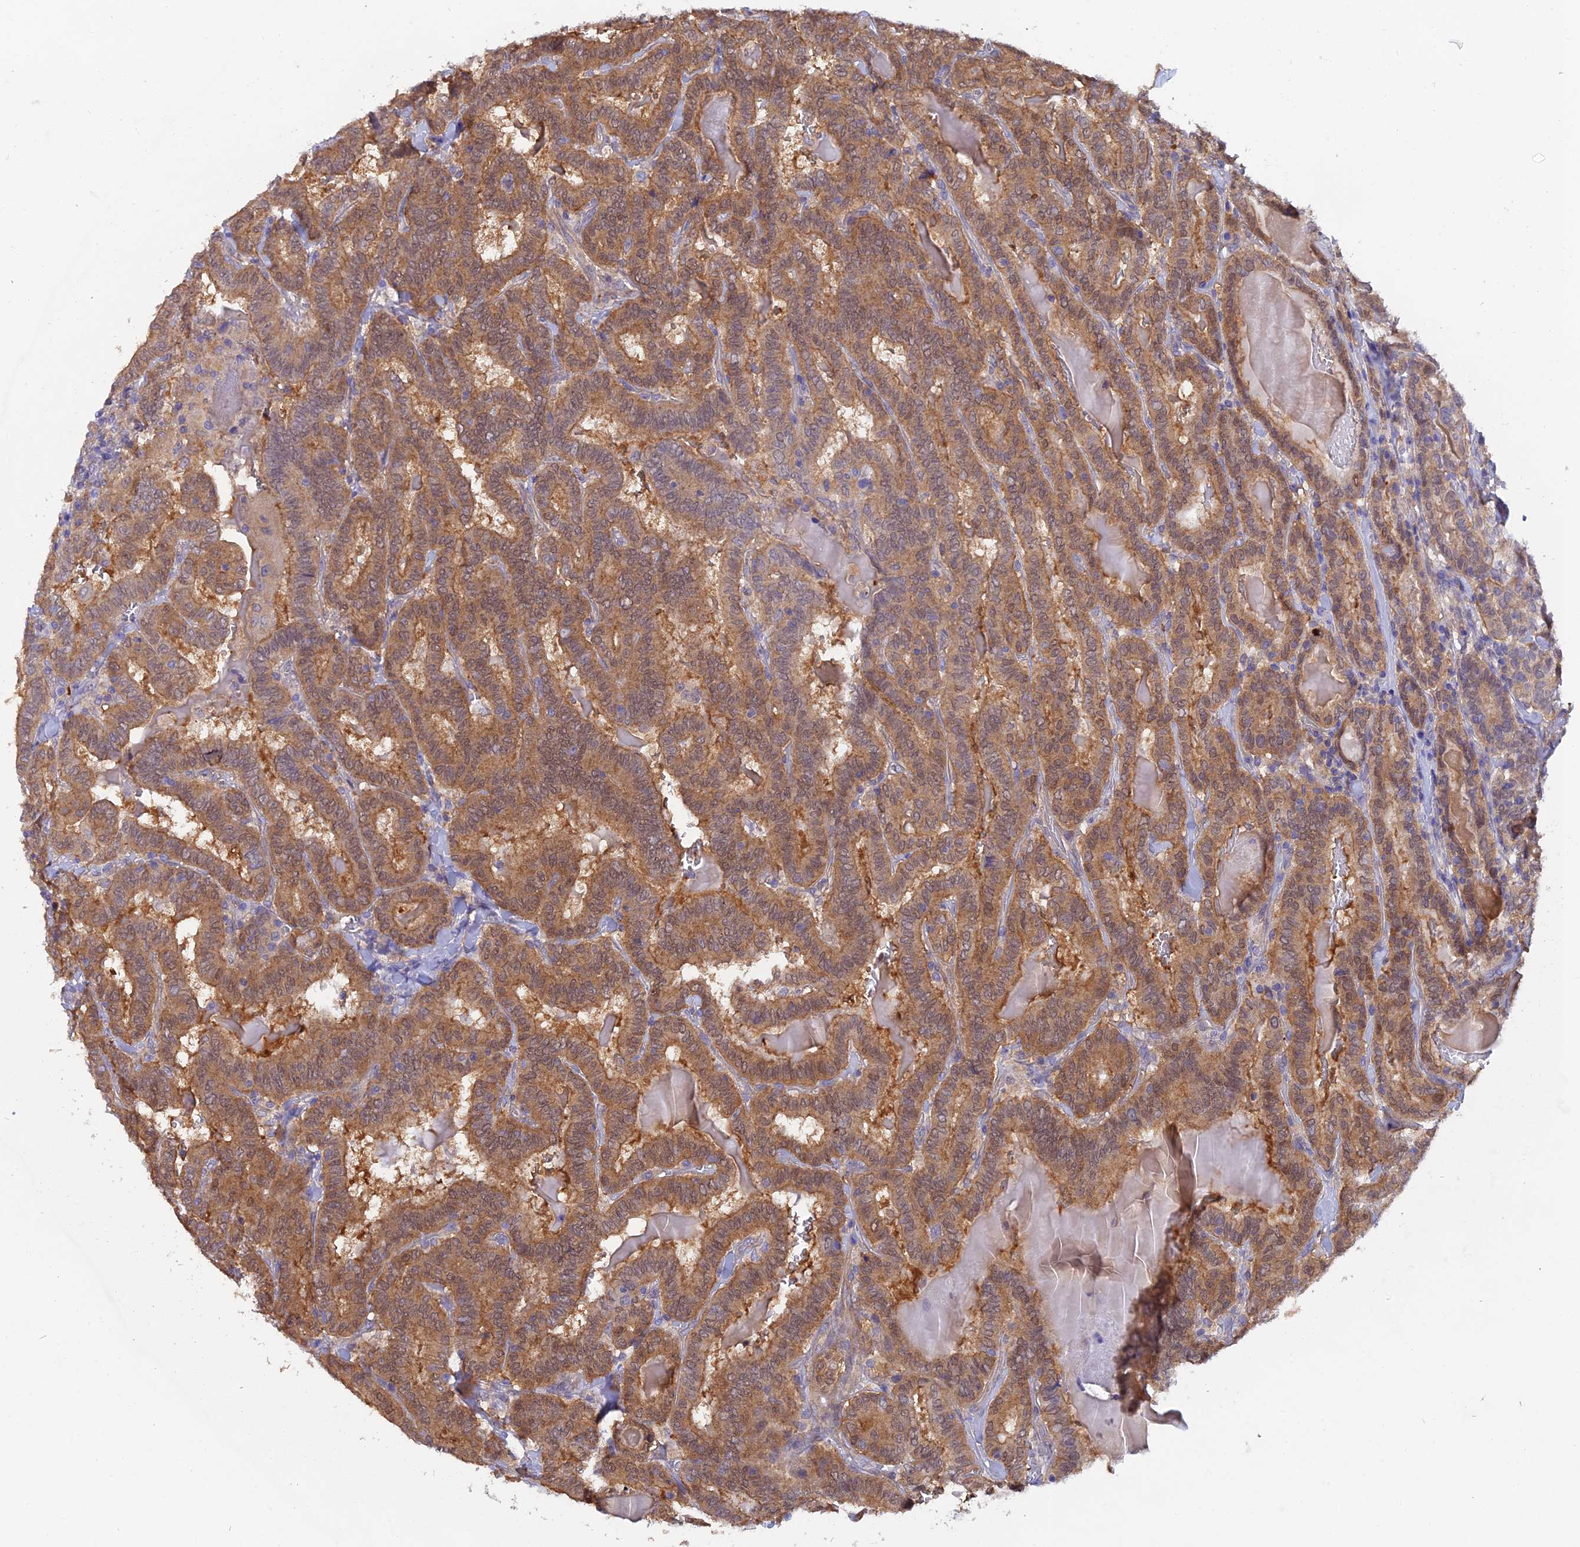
{"staining": {"intensity": "moderate", "quantity": ">75%", "location": "cytoplasmic/membranous"}, "tissue": "thyroid cancer", "cell_type": "Tumor cells", "image_type": "cancer", "snomed": [{"axis": "morphology", "description": "Papillary adenocarcinoma, NOS"}, {"axis": "topography", "description": "Thyroid gland"}], "caption": "Protein positivity by immunohistochemistry reveals moderate cytoplasmic/membranous expression in about >75% of tumor cells in thyroid cancer (papillary adenocarcinoma).", "gene": "FZR1", "patient": {"sex": "female", "age": 72}}